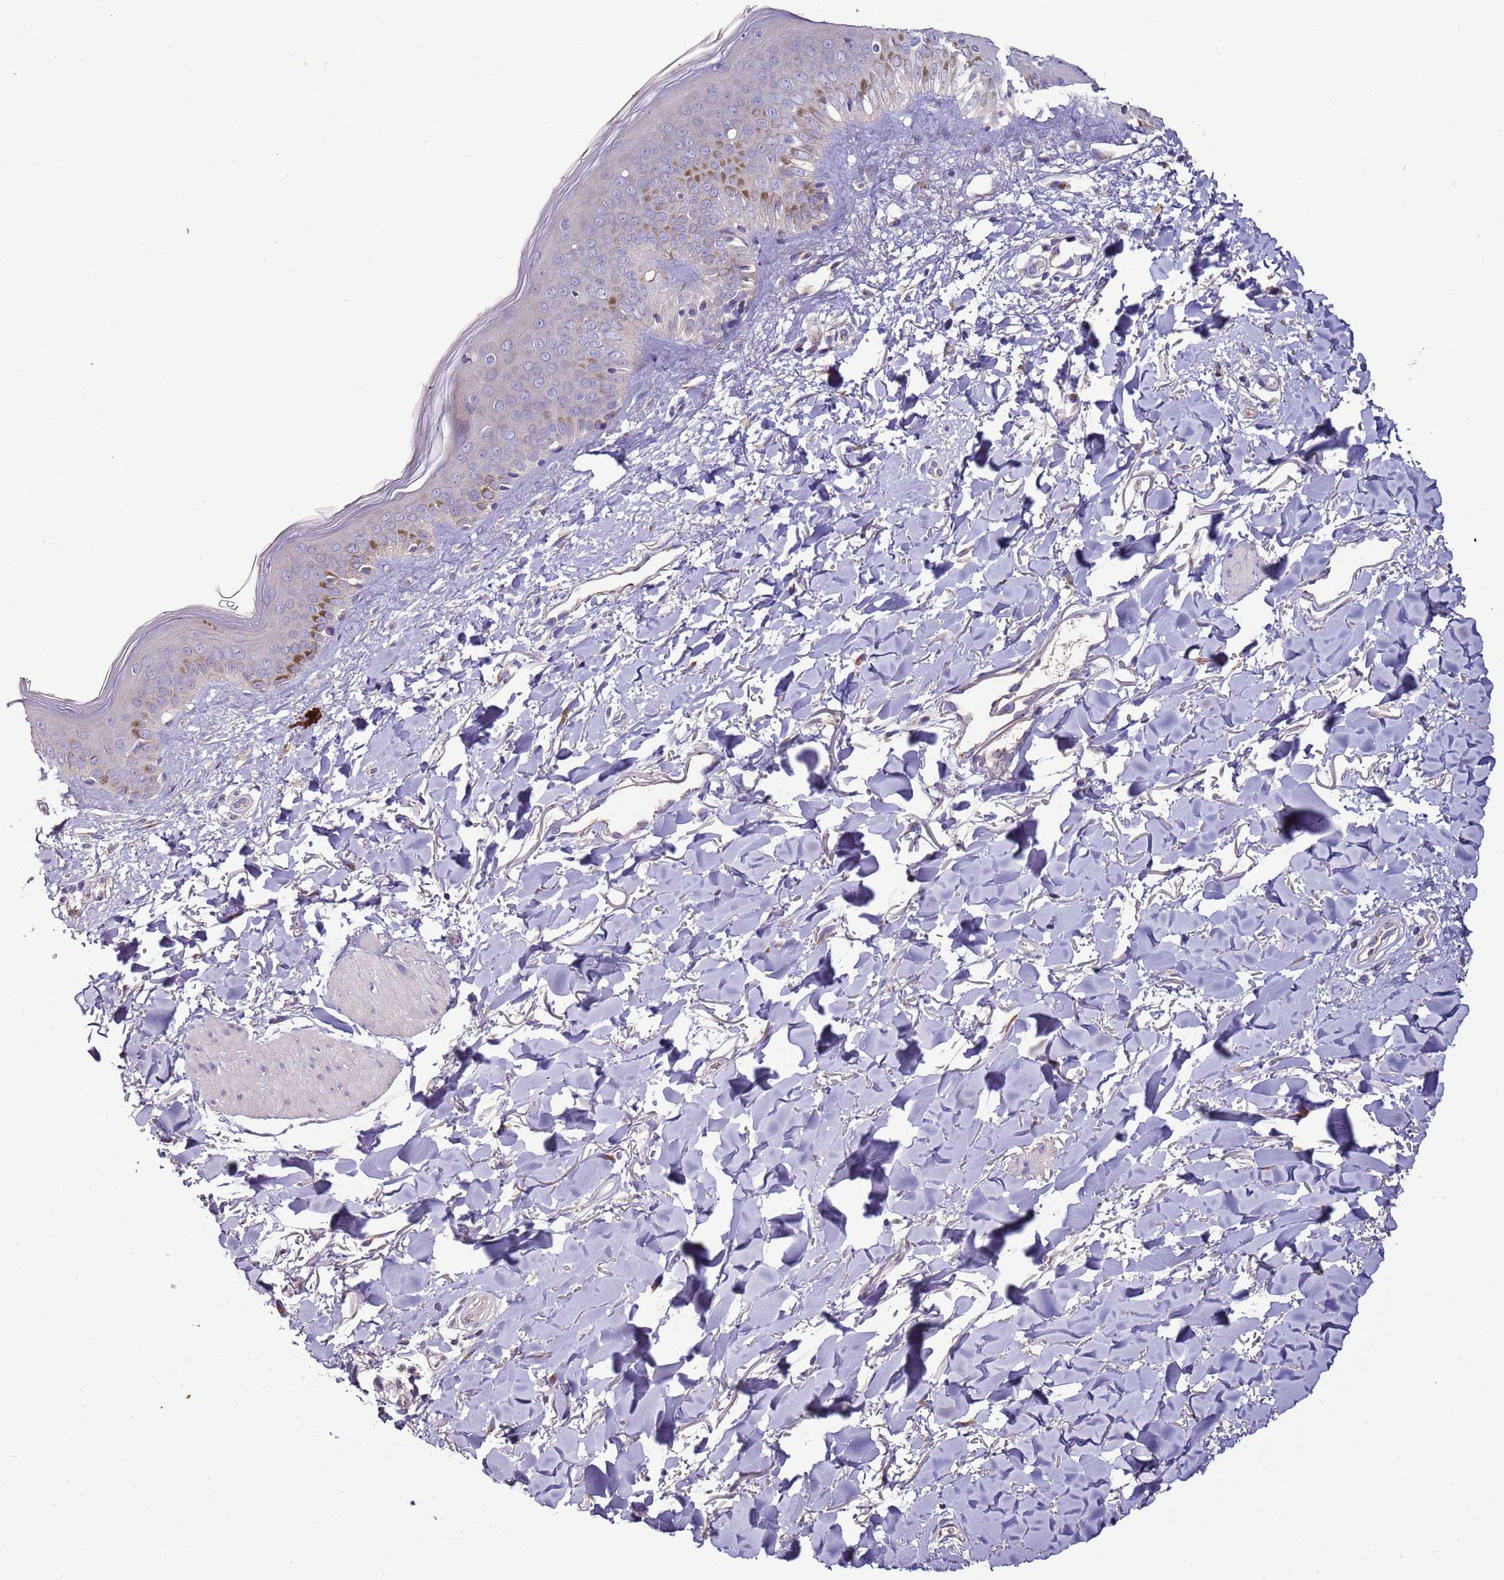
{"staining": {"intensity": "weak", "quantity": ">75%", "location": "cytoplasmic/membranous"}, "tissue": "skin", "cell_type": "Fibroblasts", "image_type": "normal", "snomed": [{"axis": "morphology", "description": "Normal tissue, NOS"}, {"axis": "topography", "description": "Skin"}], "caption": "IHC (DAB (3,3'-diaminobenzidine)) staining of unremarkable skin shows weak cytoplasmic/membranous protein staining in approximately >75% of fibroblasts.", "gene": "FAM20A", "patient": {"sex": "female", "age": 58}}